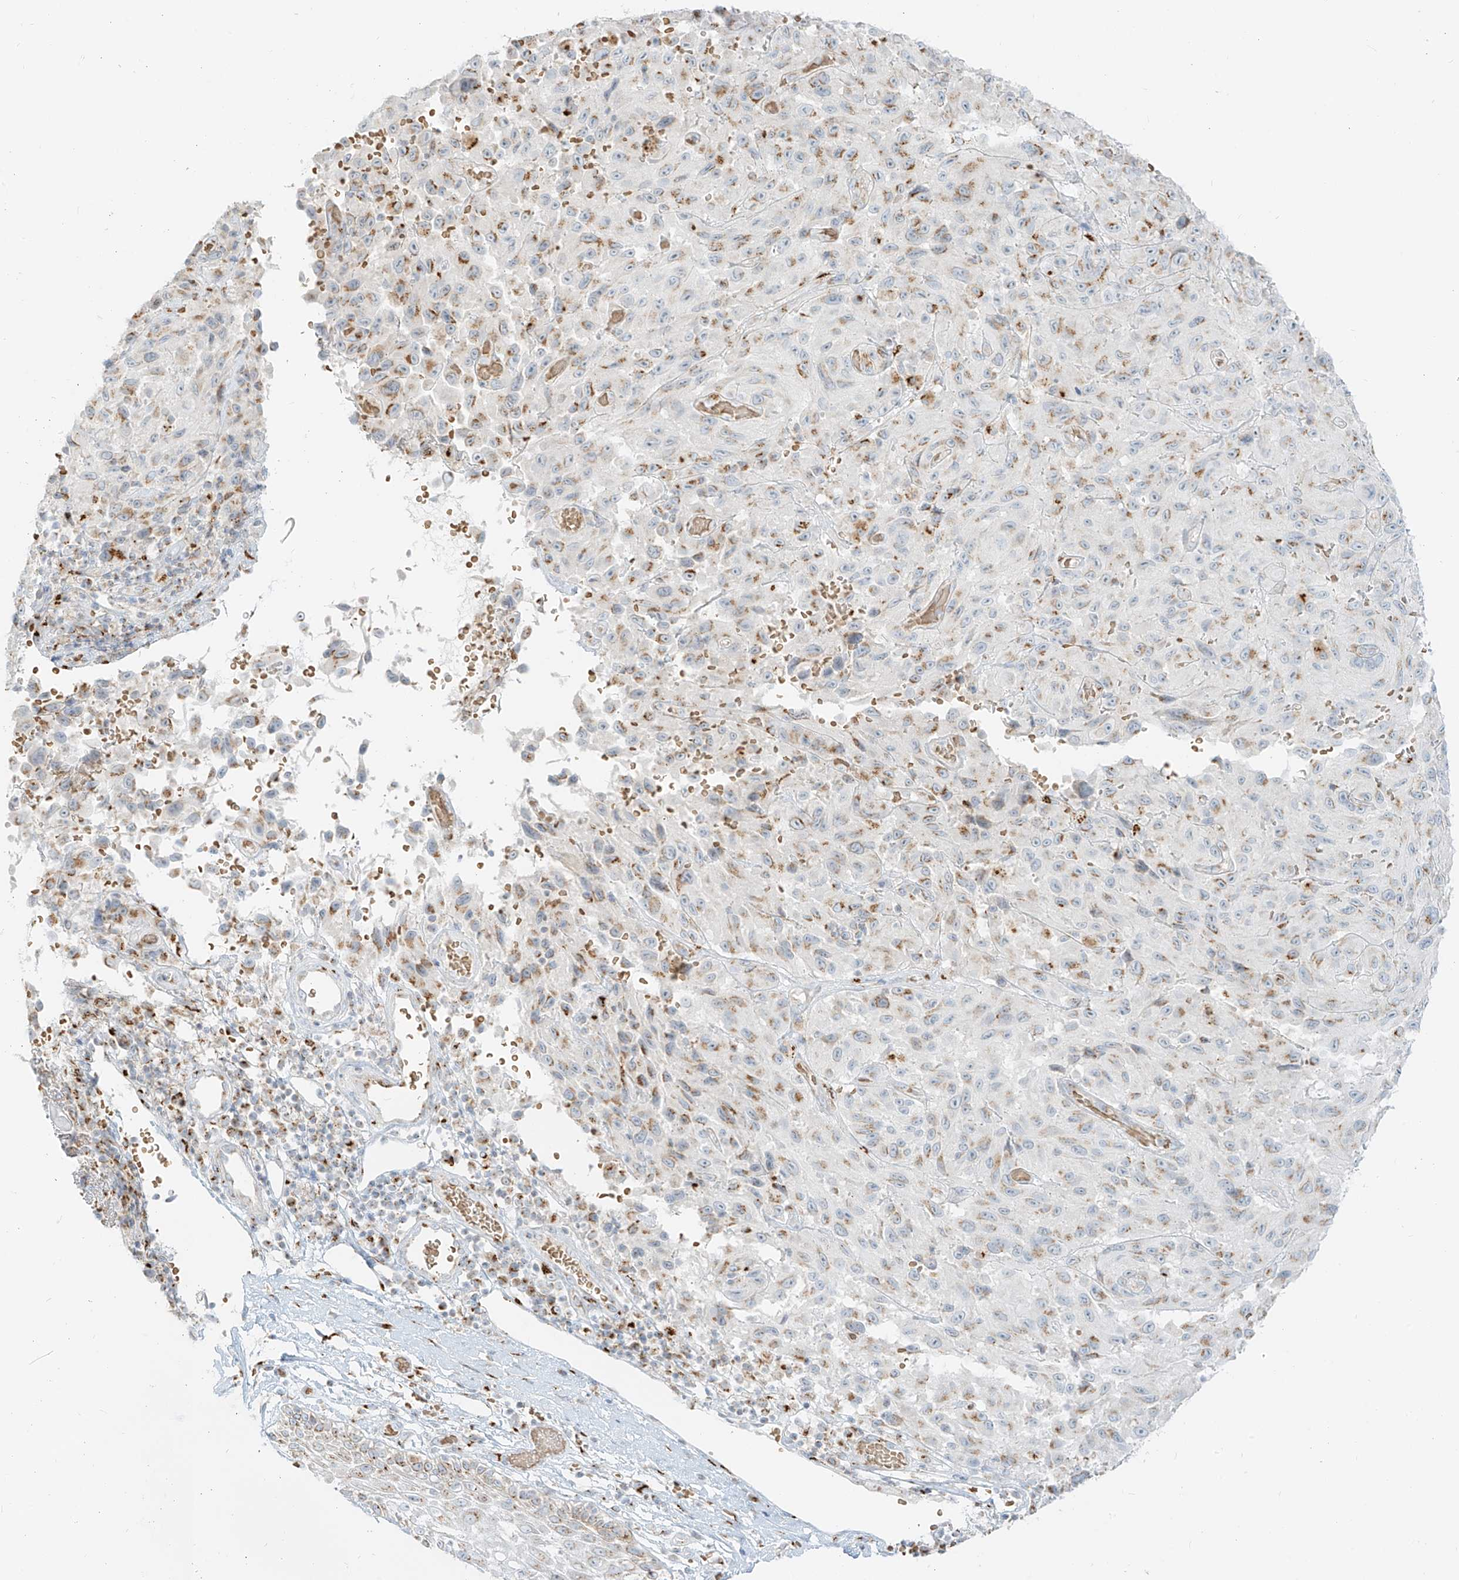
{"staining": {"intensity": "moderate", "quantity": "<25%", "location": "cytoplasmic/membranous"}, "tissue": "melanoma", "cell_type": "Tumor cells", "image_type": "cancer", "snomed": [{"axis": "morphology", "description": "Malignant melanoma, NOS"}, {"axis": "topography", "description": "Skin"}], "caption": "Immunohistochemistry image of human malignant melanoma stained for a protein (brown), which displays low levels of moderate cytoplasmic/membranous positivity in approximately <25% of tumor cells.", "gene": "TMEM87B", "patient": {"sex": "male", "age": 66}}